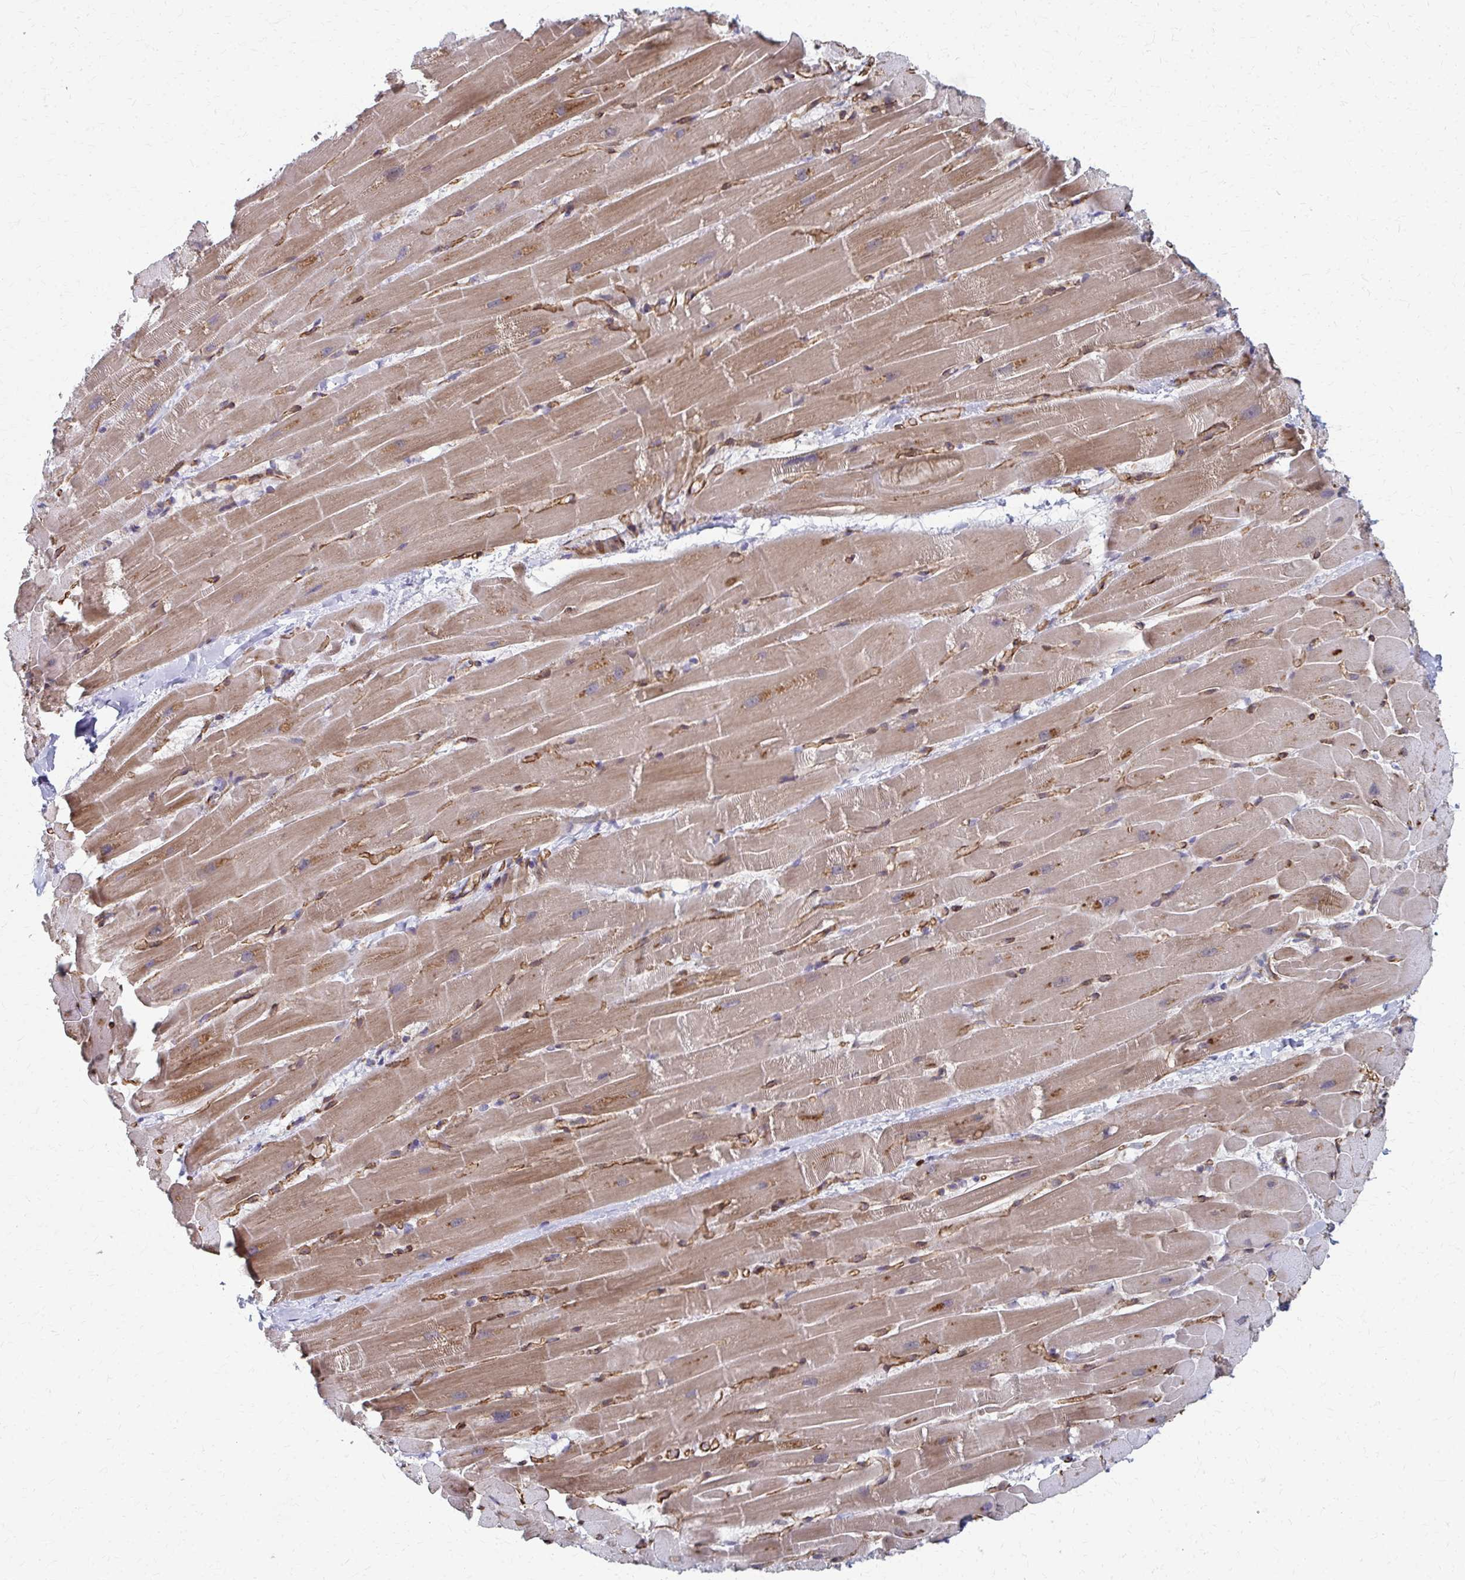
{"staining": {"intensity": "moderate", "quantity": "25%-75%", "location": "cytoplasmic/membranous"}, "tissue": "heart muscle", "cell_type": "Cardiomyocytes", "image_type": "normal", "snomed": [{"axis": "morphology", "description": "Normal tissue, NOS"}, {"axis": "topography", "description": "Heart"}], "caption": "This image reveals immunohistochemistry staining of unremarkable heart muscle, with medium moderate cytoplasmic/membranous staining in approximately 25%-75% of cardiomyocytes.", "gene": "FAHD1", "patient": {"sex": "male", "age": 37}}